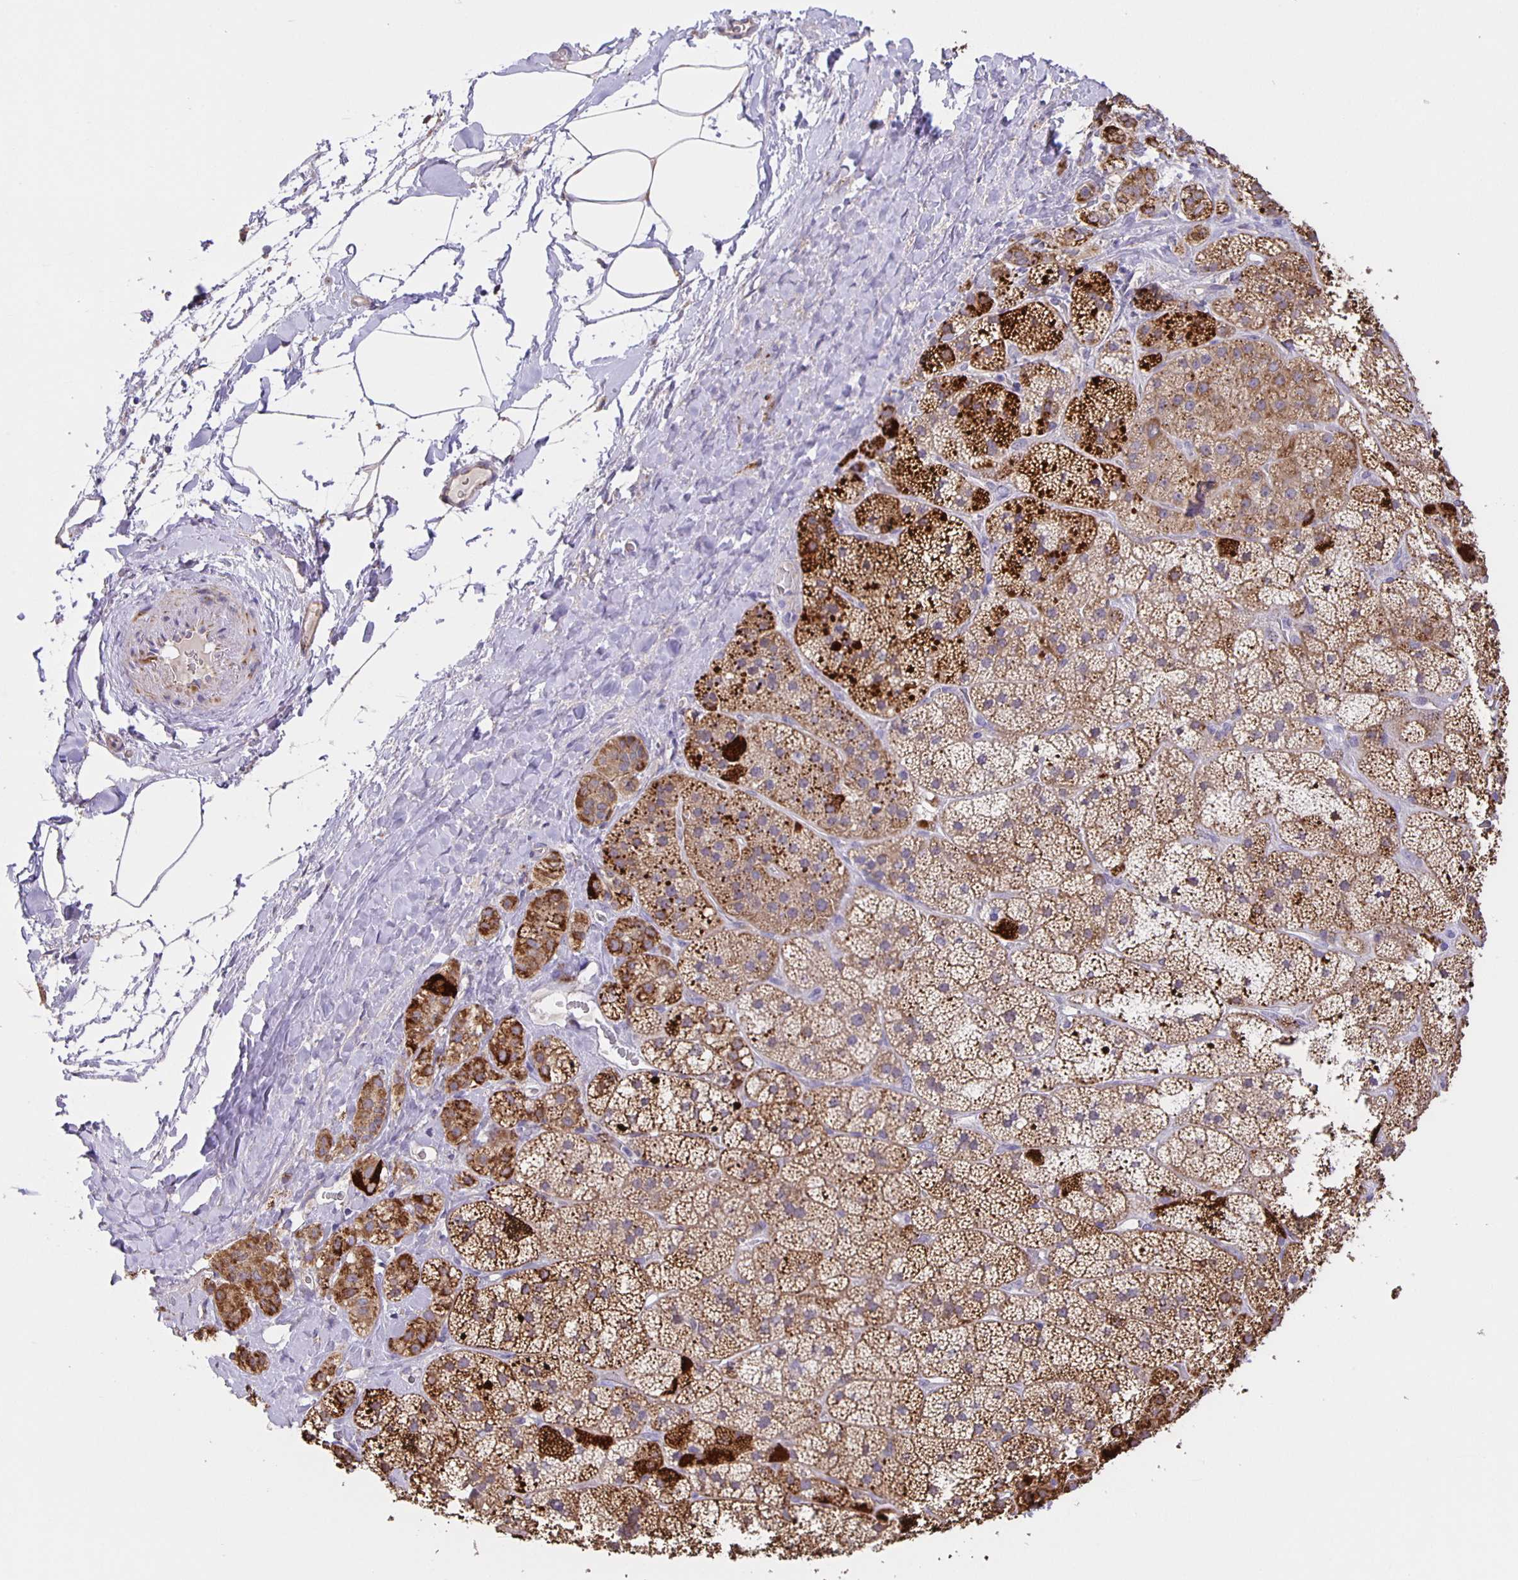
{"staining": {"intensity": "strong", "quantity": "25%-75%", "location": "cytoplasmic/membranous"}, "tissue": "adrenal gland", "cell_type": "Glandular cells", "image_type": "normal", "snomed": [{"axis": "morphology", "description": "Normal tissue, NOS"}, {"axis": "topography", "description": "Adrenal gland"}], "caption": "A brown stain shows strong cytoplasmic/membranous expression of a protein in glandular cells of benign adrenal gland.", "gene": "JMJD4", "patient": {"sex": "male", "age": 57}}